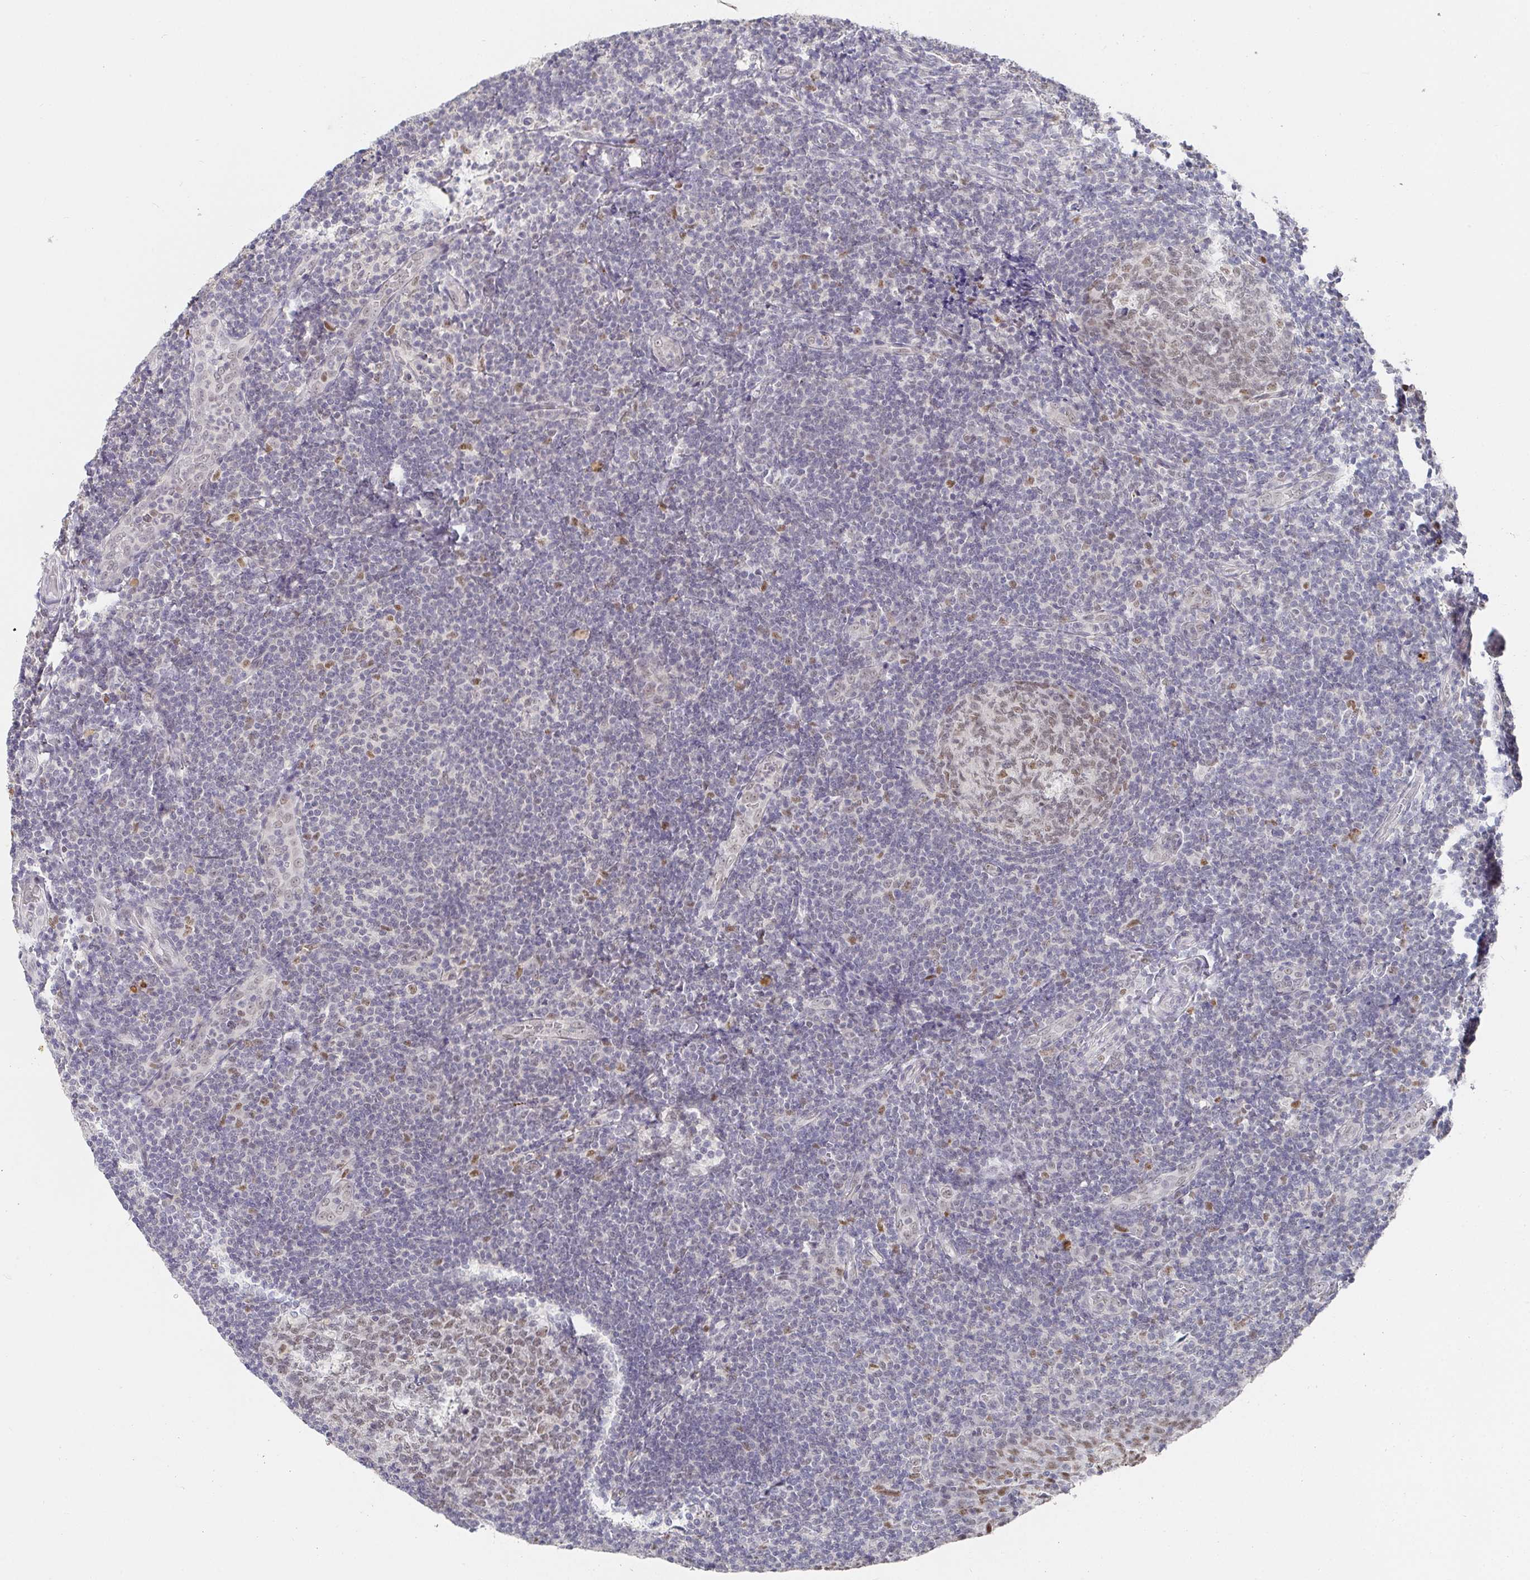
{"staining": {"intensity": "weak", "quantity": ">75%", "location": "nuclear"}, "tissue": "tonsil", "cell_type": "Germinal center cells", "image_type": "normal", "snomed": [{"axis": "morphology", "description": "Normal tissue, NOS"}, {"axis": "topography", "description": "Tonsil"}], "caption": "Human tonsil stained with a brown dye demonstrates weak nuclear positive staining in approximately >75% of germinal center cells.", "gene": "RCOR1", "patient": {"sex": "male", "age": 17}}